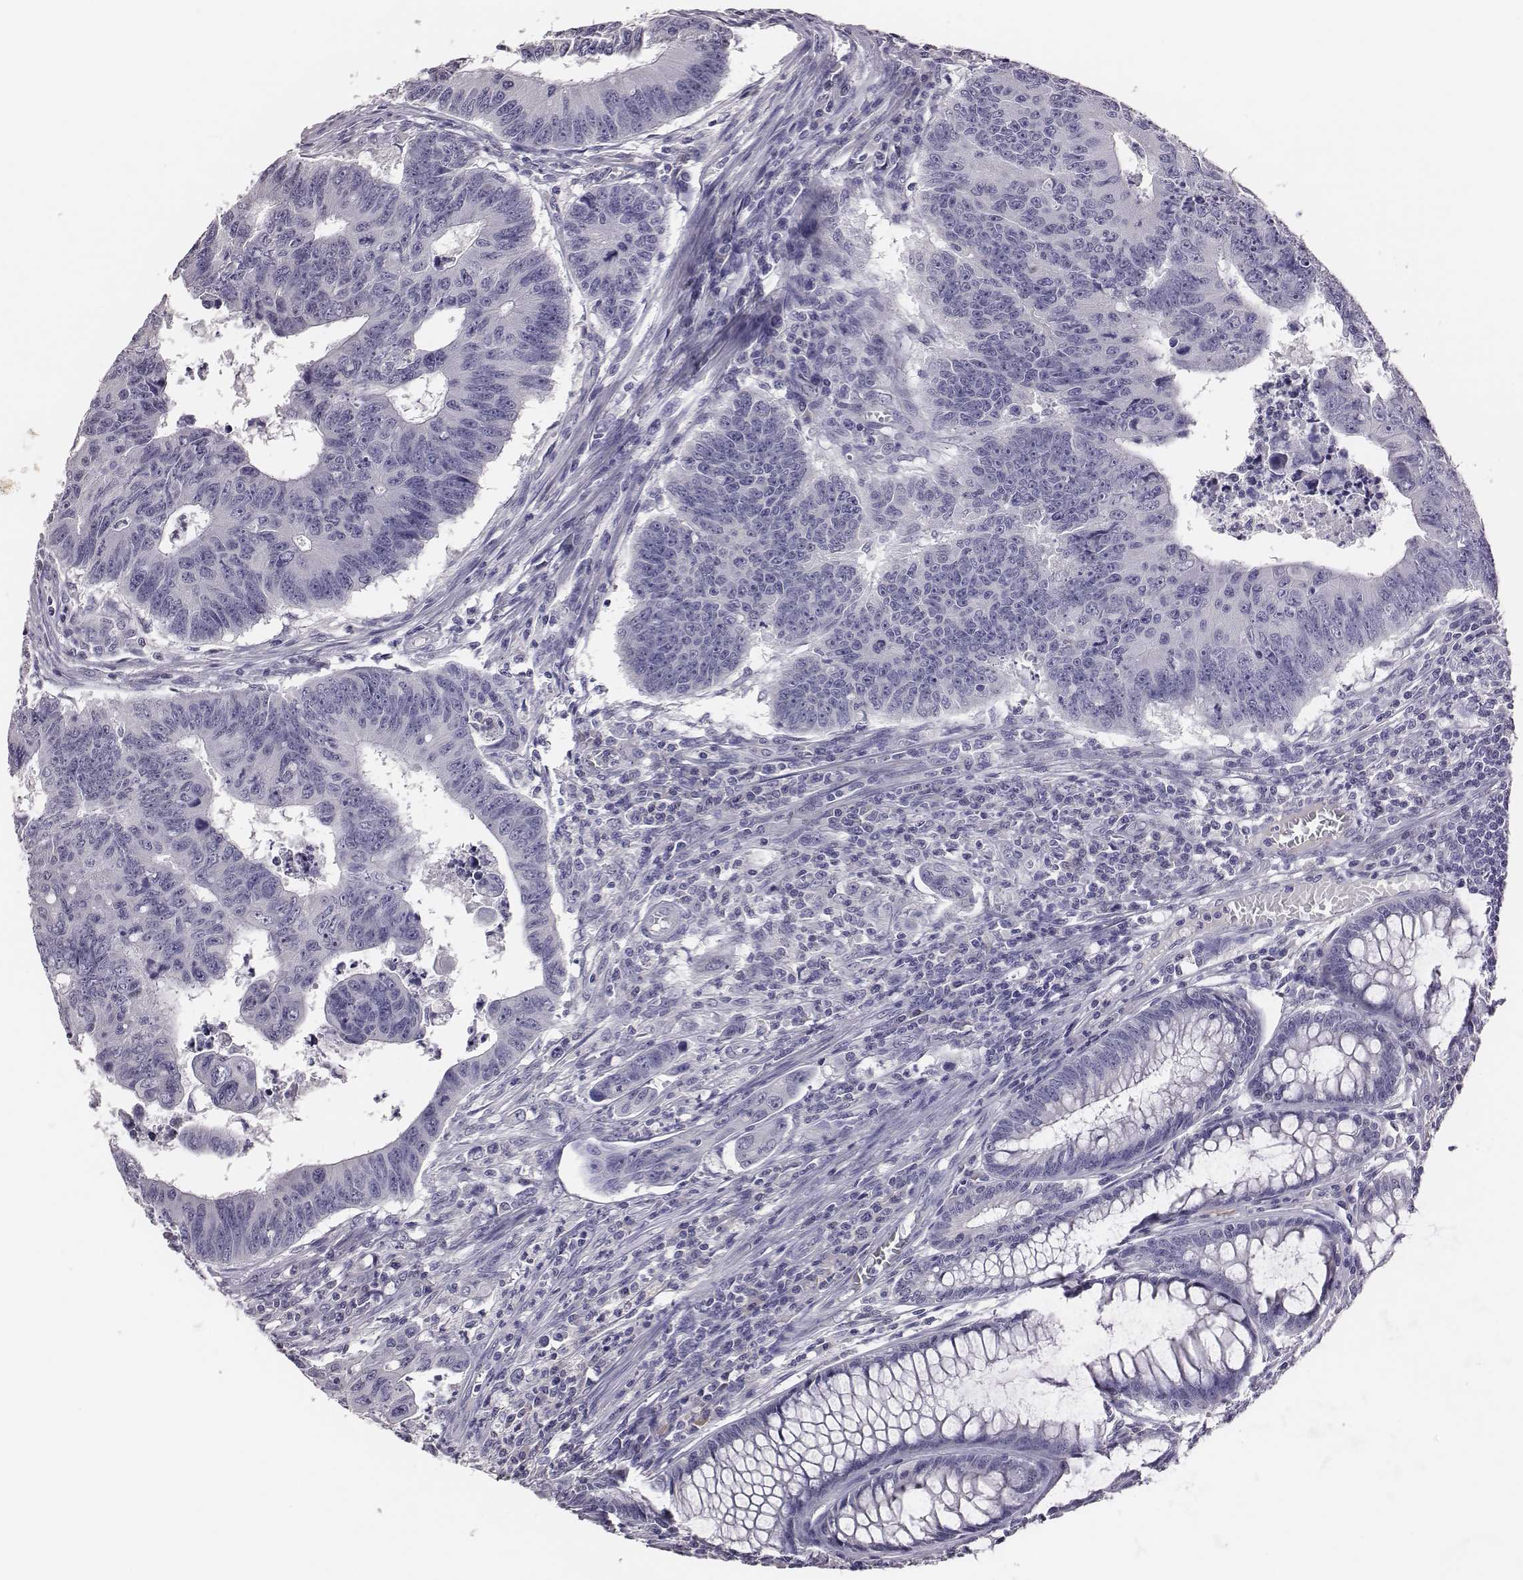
{"staining": {"intensity": "negative", "quantity": "none", "location": "none"}, "tissue": "colorectal cancer", "cell_type": "Tumor cells", "image_type": "cancer", "snomed": [{"axis": "morphology", "description": "Adenocarcinoma, NOS"}, {"axis": "topography", "description": "Rectum"}], "caption": "This is an immunohistochemistry (IHC) histopathology image of human colorectal adenocarcinoma. There is no positivity in tumor cells.", "gene": "EN1", "patient": {"sex": "female", "age": 85}}